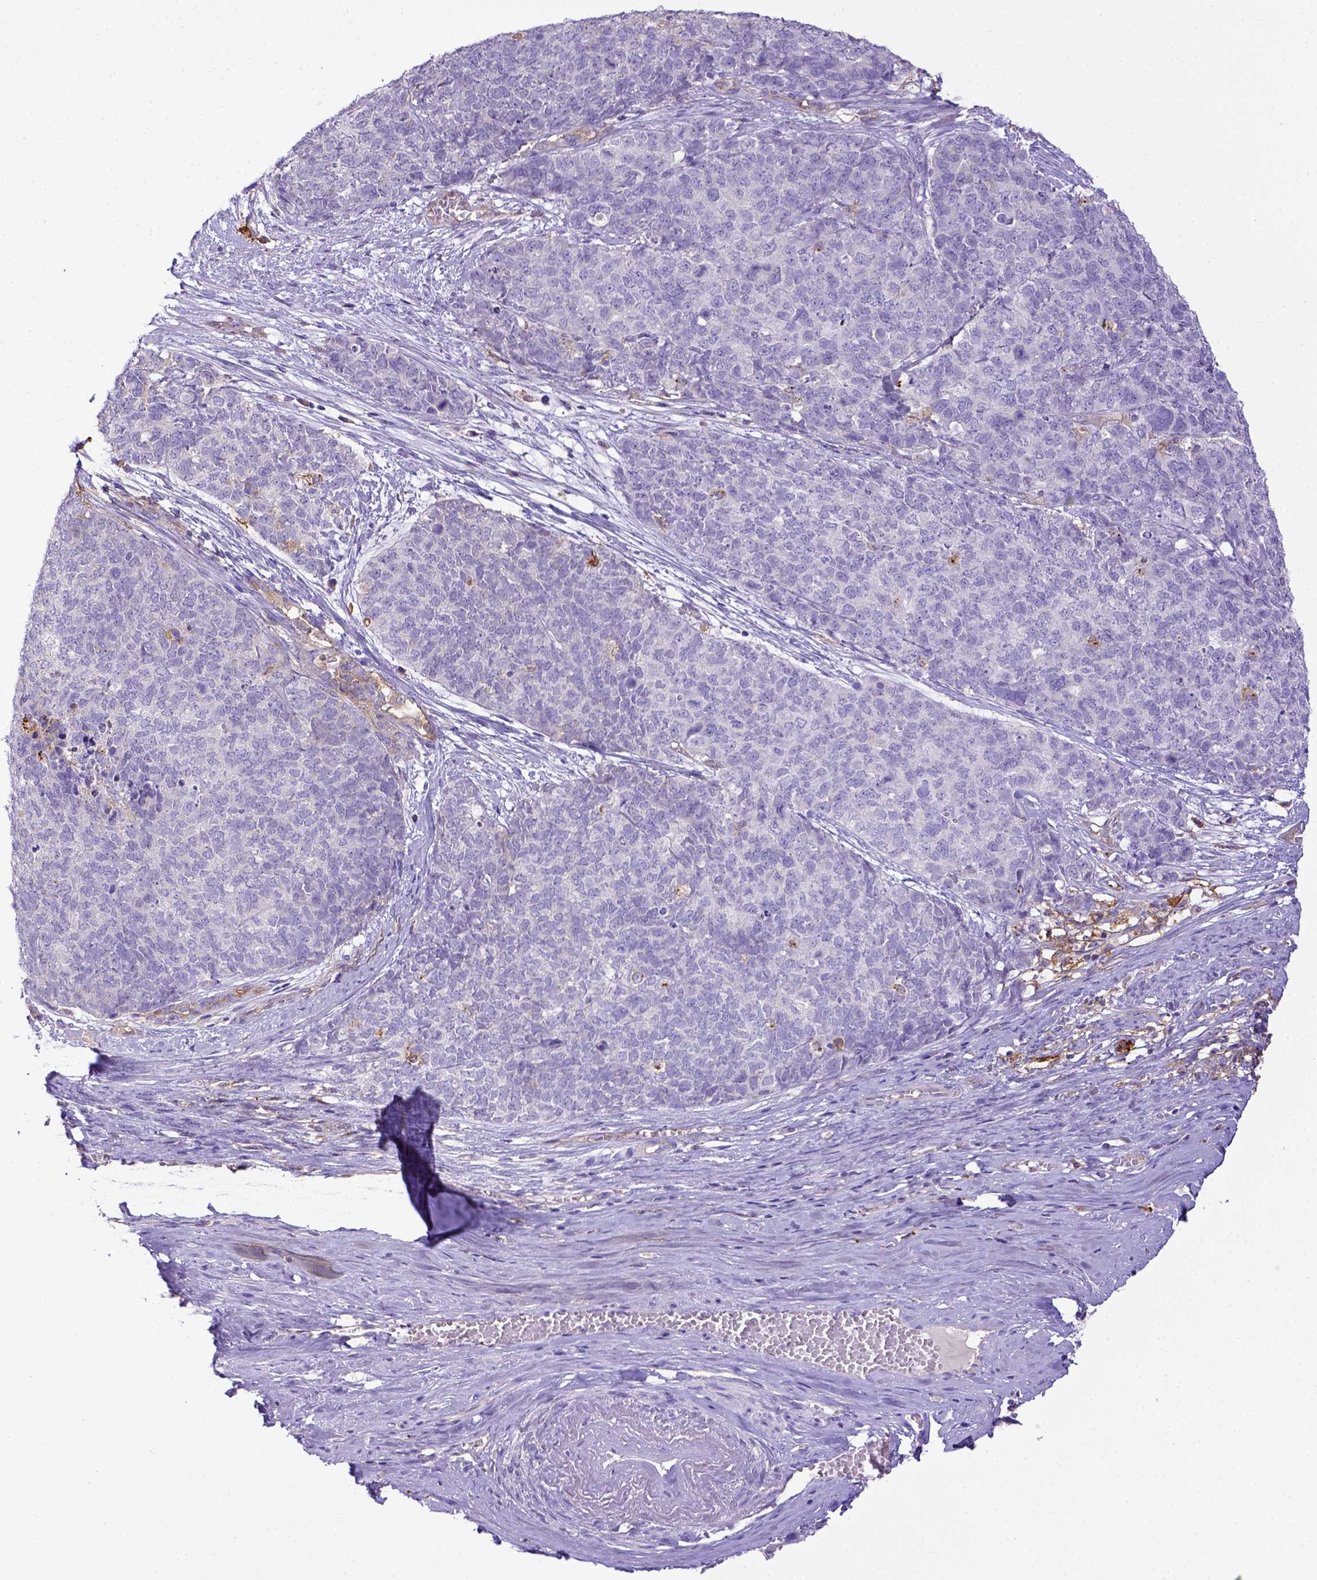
{"staining": {"intensity": "negative", "quantity": "none", "location": "none"}, "tissue": "cervical cancer", "cell_type": "Tumor cells", "image_type": "cancer", "snomed": [{"axis": "morphology", "description": "Squamous cell carcinoma, NOS"}, {"axis": "topography", "description": "Cervix"}], "caption": "Immunohistochemistry photomicrograph of human squamous cell carcinoma (cervical) stained for a protein (brown), which shows no positivity in tumor cells.", "gene": "CD40", "patient": {"sex": "female", "age": 63}}